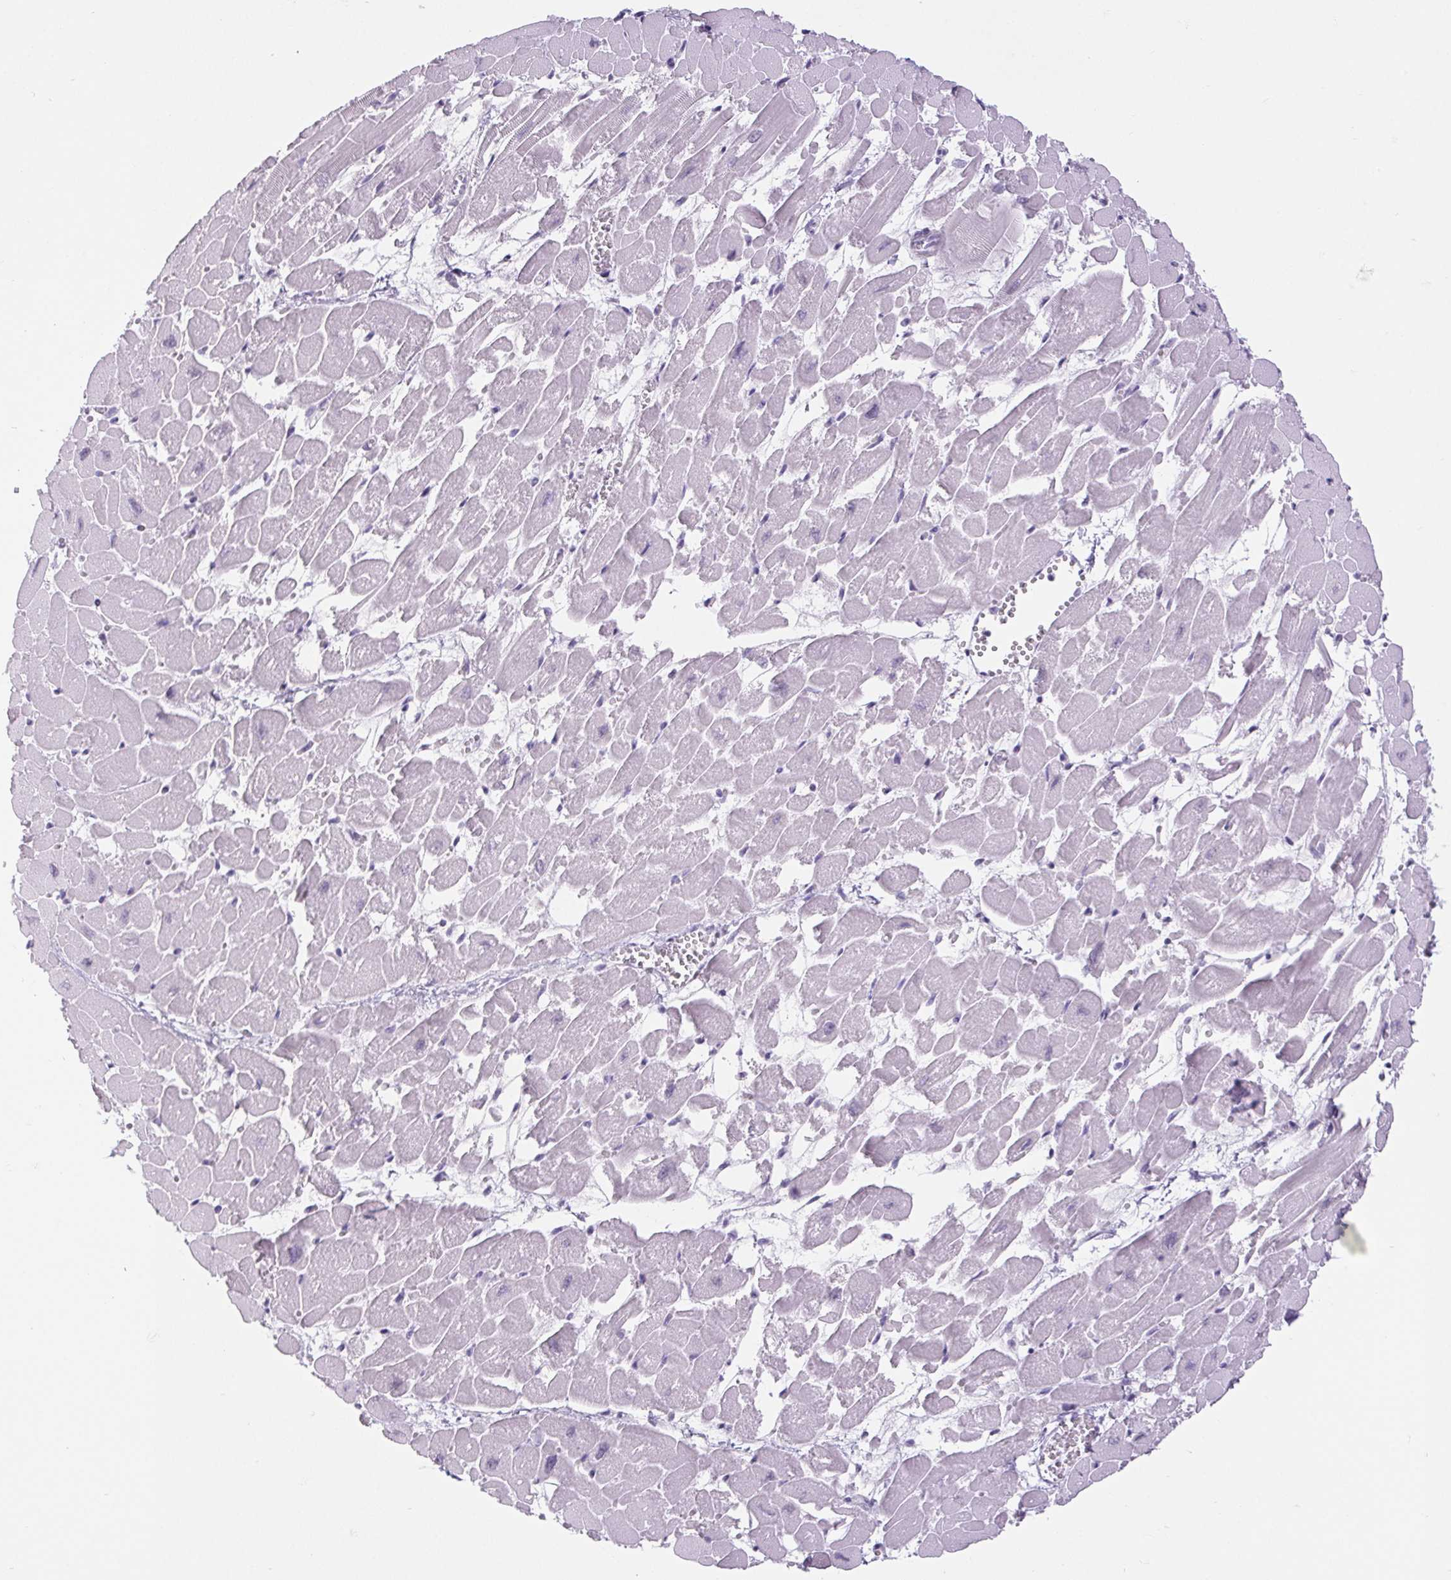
{"staining": {"intensity": "negative", "quantity": "none", "location": "none"}, "tissue": "heart muscle", "cell_type": "Cardiomyocytes", "image_type": "normal", "snomed": [{"axis": "morphology", "description": "Normal tissue, NOS"}, {"axis": "topography", "description": "Heart"}], "caption": "This image is of benign heart muscle stained with immunohistochemistry to label a protein in brown with the nuclei are counter-stained blue. There is no staining in cardiomyocytes. (DAB (3,3'-diaminobenzidine) immunohistochemistry (IHC) visualized using brightfield microscopy, high magnification).", "gene": "BCAS1", "patient": {"sex": "female", "age": 52}}